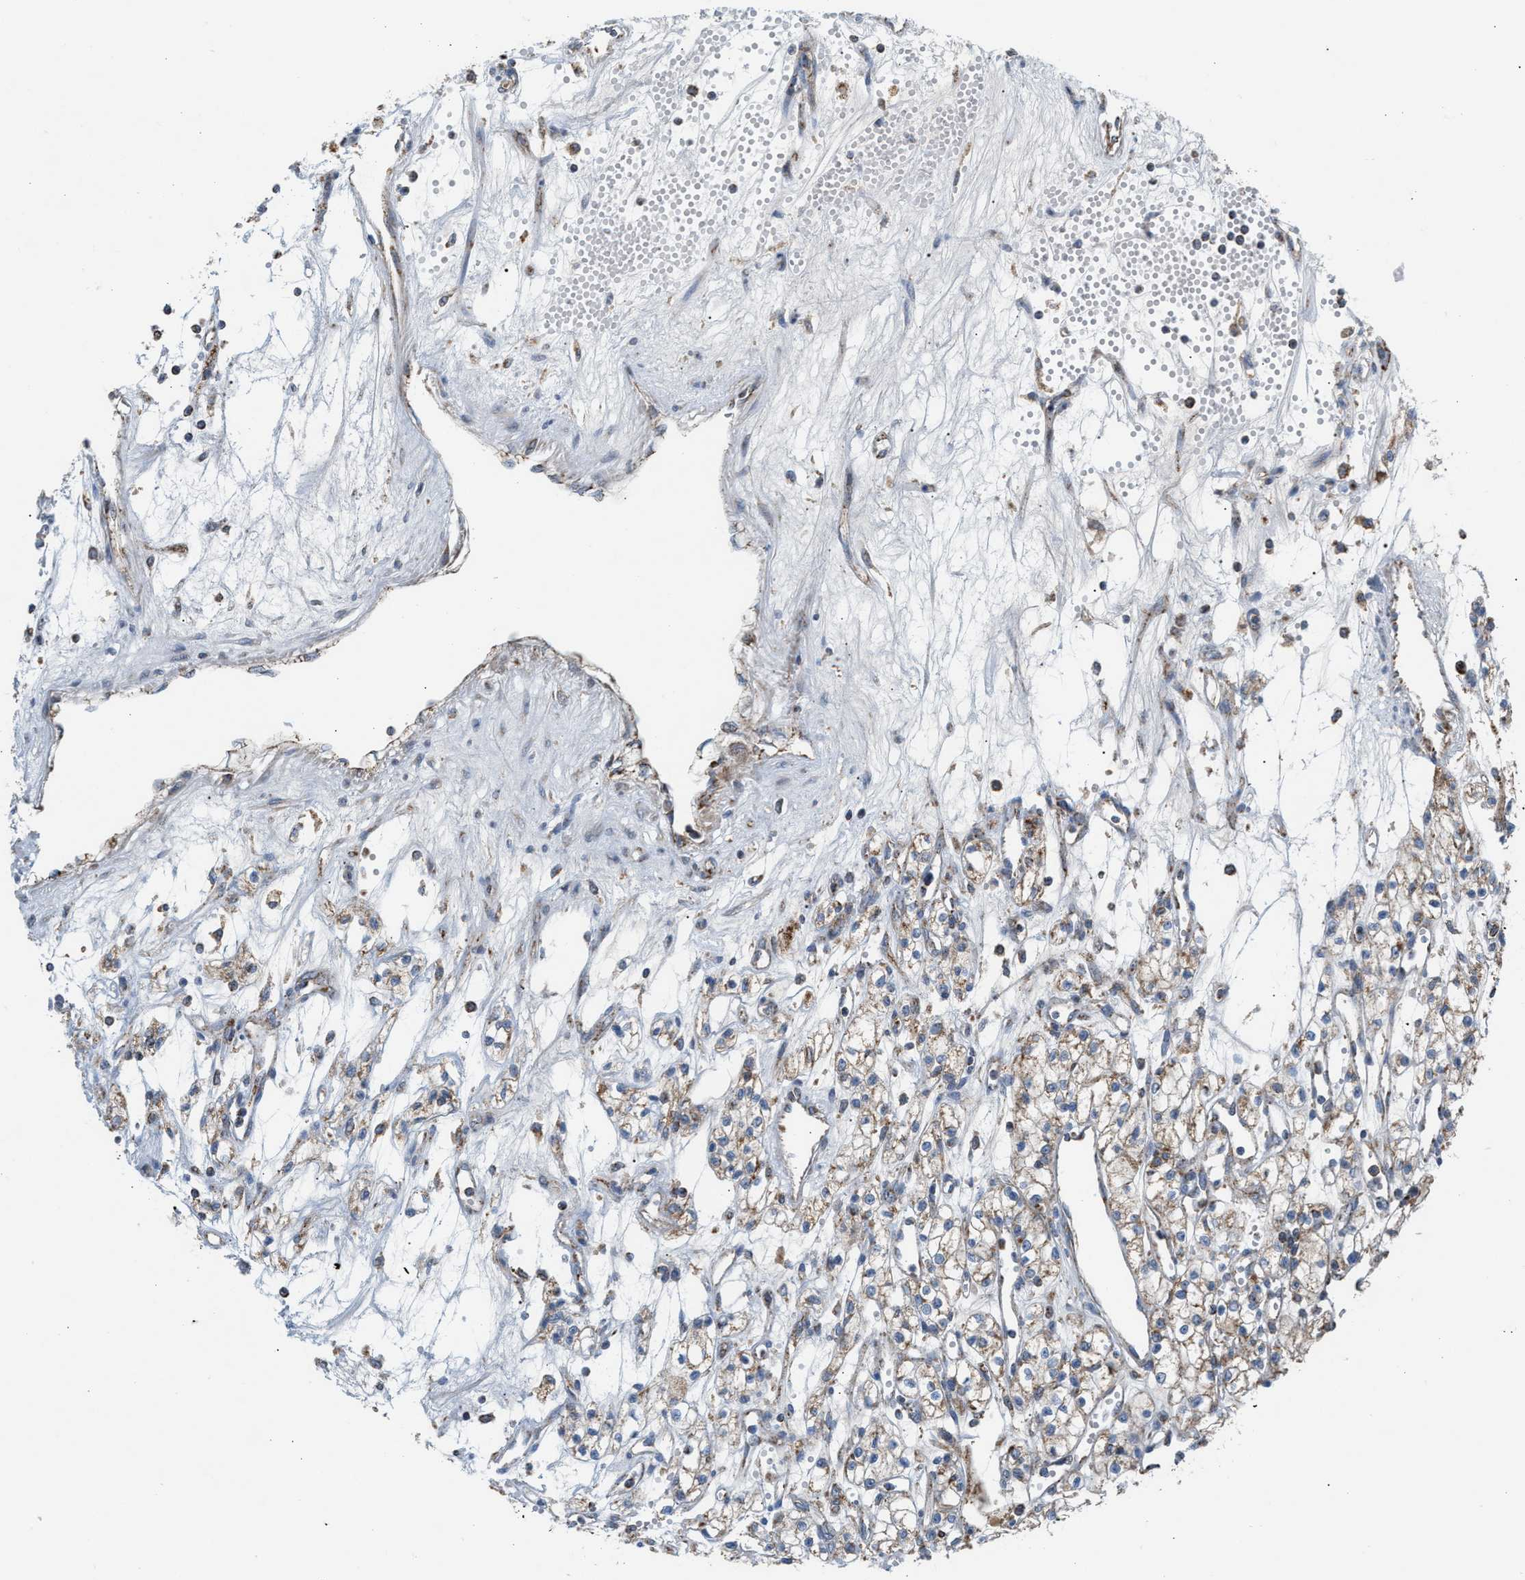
{"staining": {"intensity": "weak", "quantity": ">75%", "location": "cytoplasmic/membranous"}, "tissue": "renal cancer", "cell_type": "Tumor cells", "image_type": "cancer", "snomed": [{"axis": "morphology", "description": "Adenocarcinoma, NOS"}, {"axis": "topography", "description": "Kidney"}], "caption": "IHC of adenocarcinoma (renal) displays low levels of weak cytoplasmic/membranous staining in approximately >75% of tumor cells. (brown staining indicates protein expression, while blue staining denotes nuclei).", "gene": "PMPCA", "patient": {"sex": "male", "age": 59}}